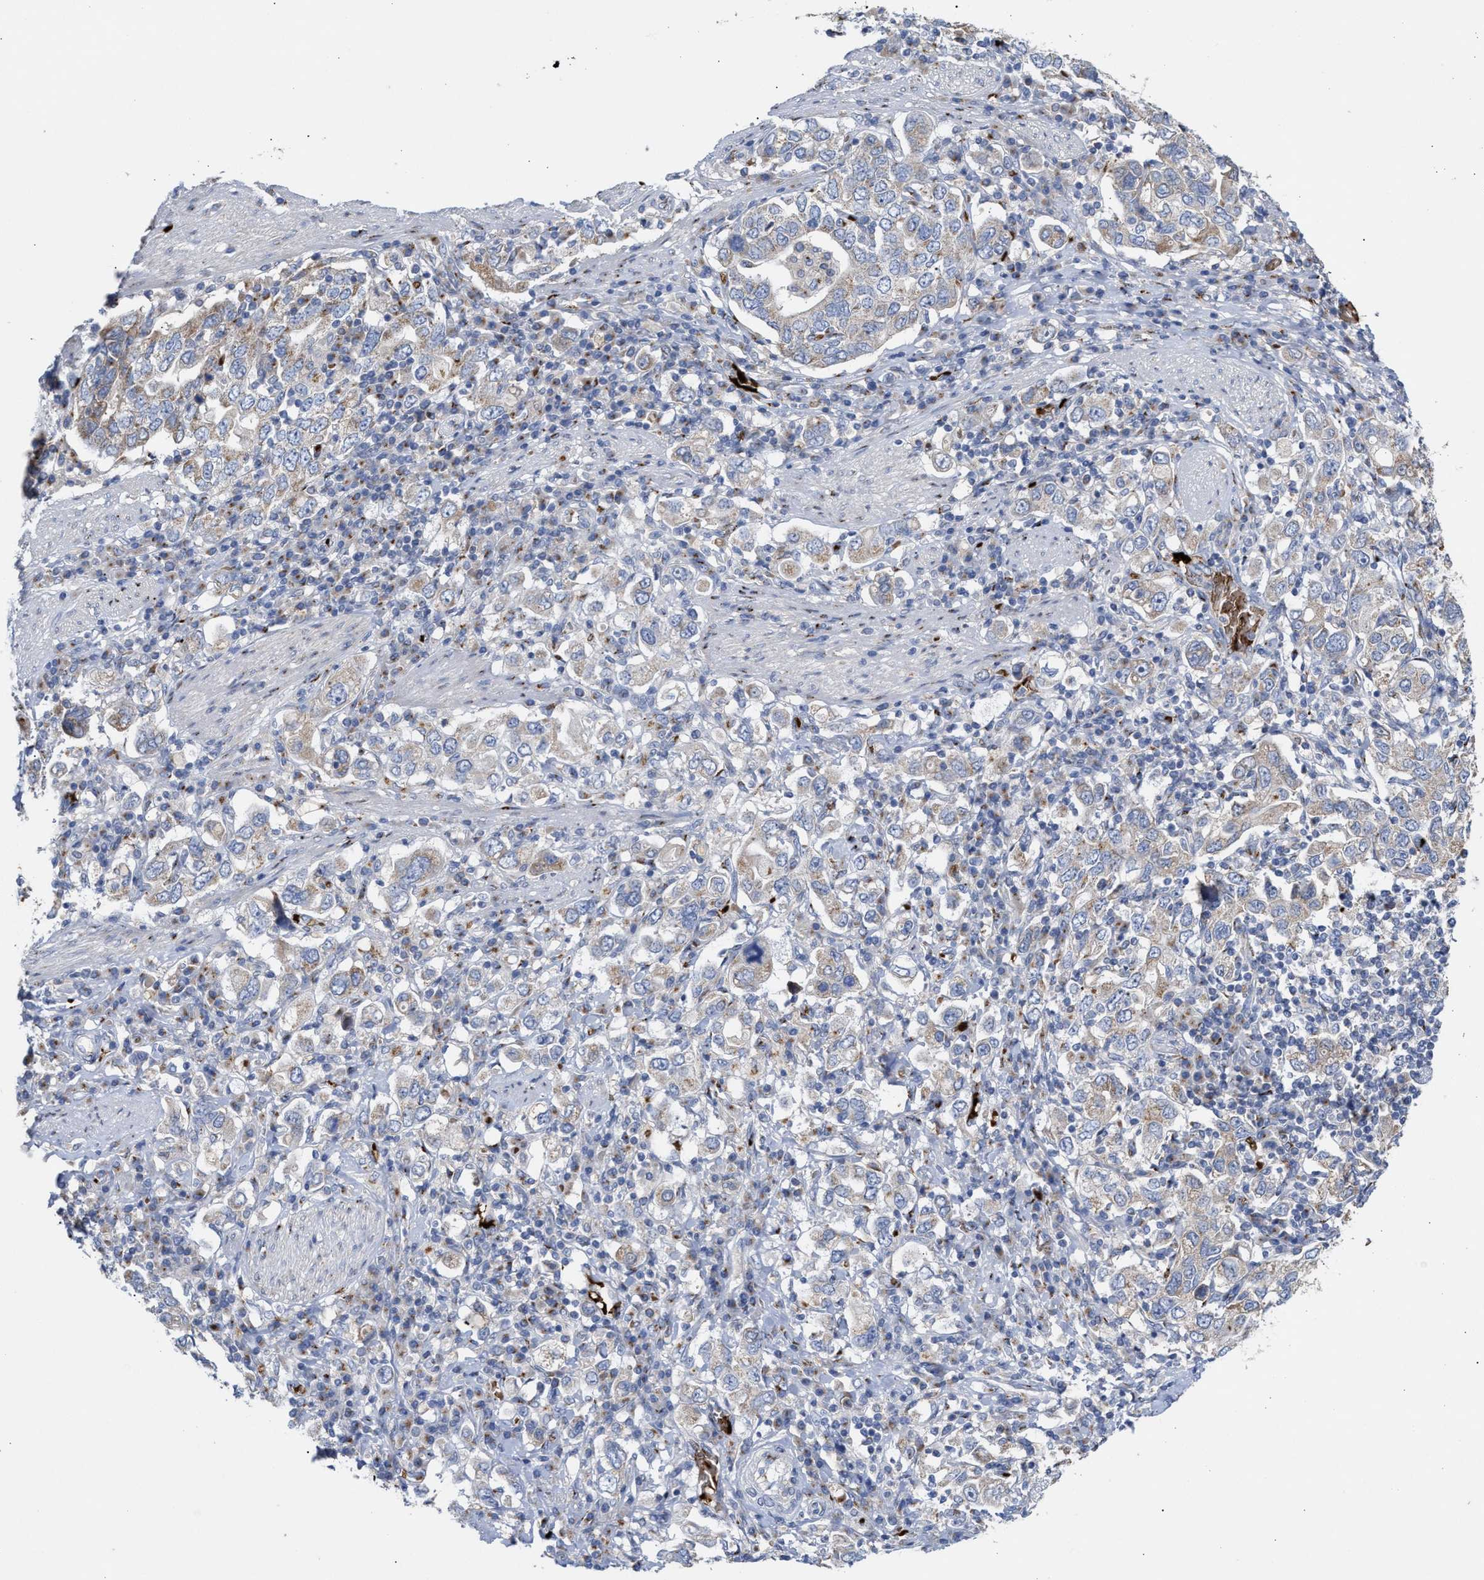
{"staining": {"intensity": "weak", "quantity": ">75%", "location": "cytoplasmic/membranous"}, "tissue": "stomach cancer", "cell_type": "Tumor cells", "image_type": "cancer", "snomed": [{"axis": "morphology", "description": "Adenocarcinoma, NOS"}, {"axis": "topography", "description": "Stomach, upper"}], "caption": "Approximately >75% of tumor cells in human stomach cancer (adenocarcinoma) demonstrate weak cytoplasmic/membranous protein expression as visualized by brown immunohistochemical staining.", "gene": "CCL2", "patient": {"sex": "male", "age": 62}}